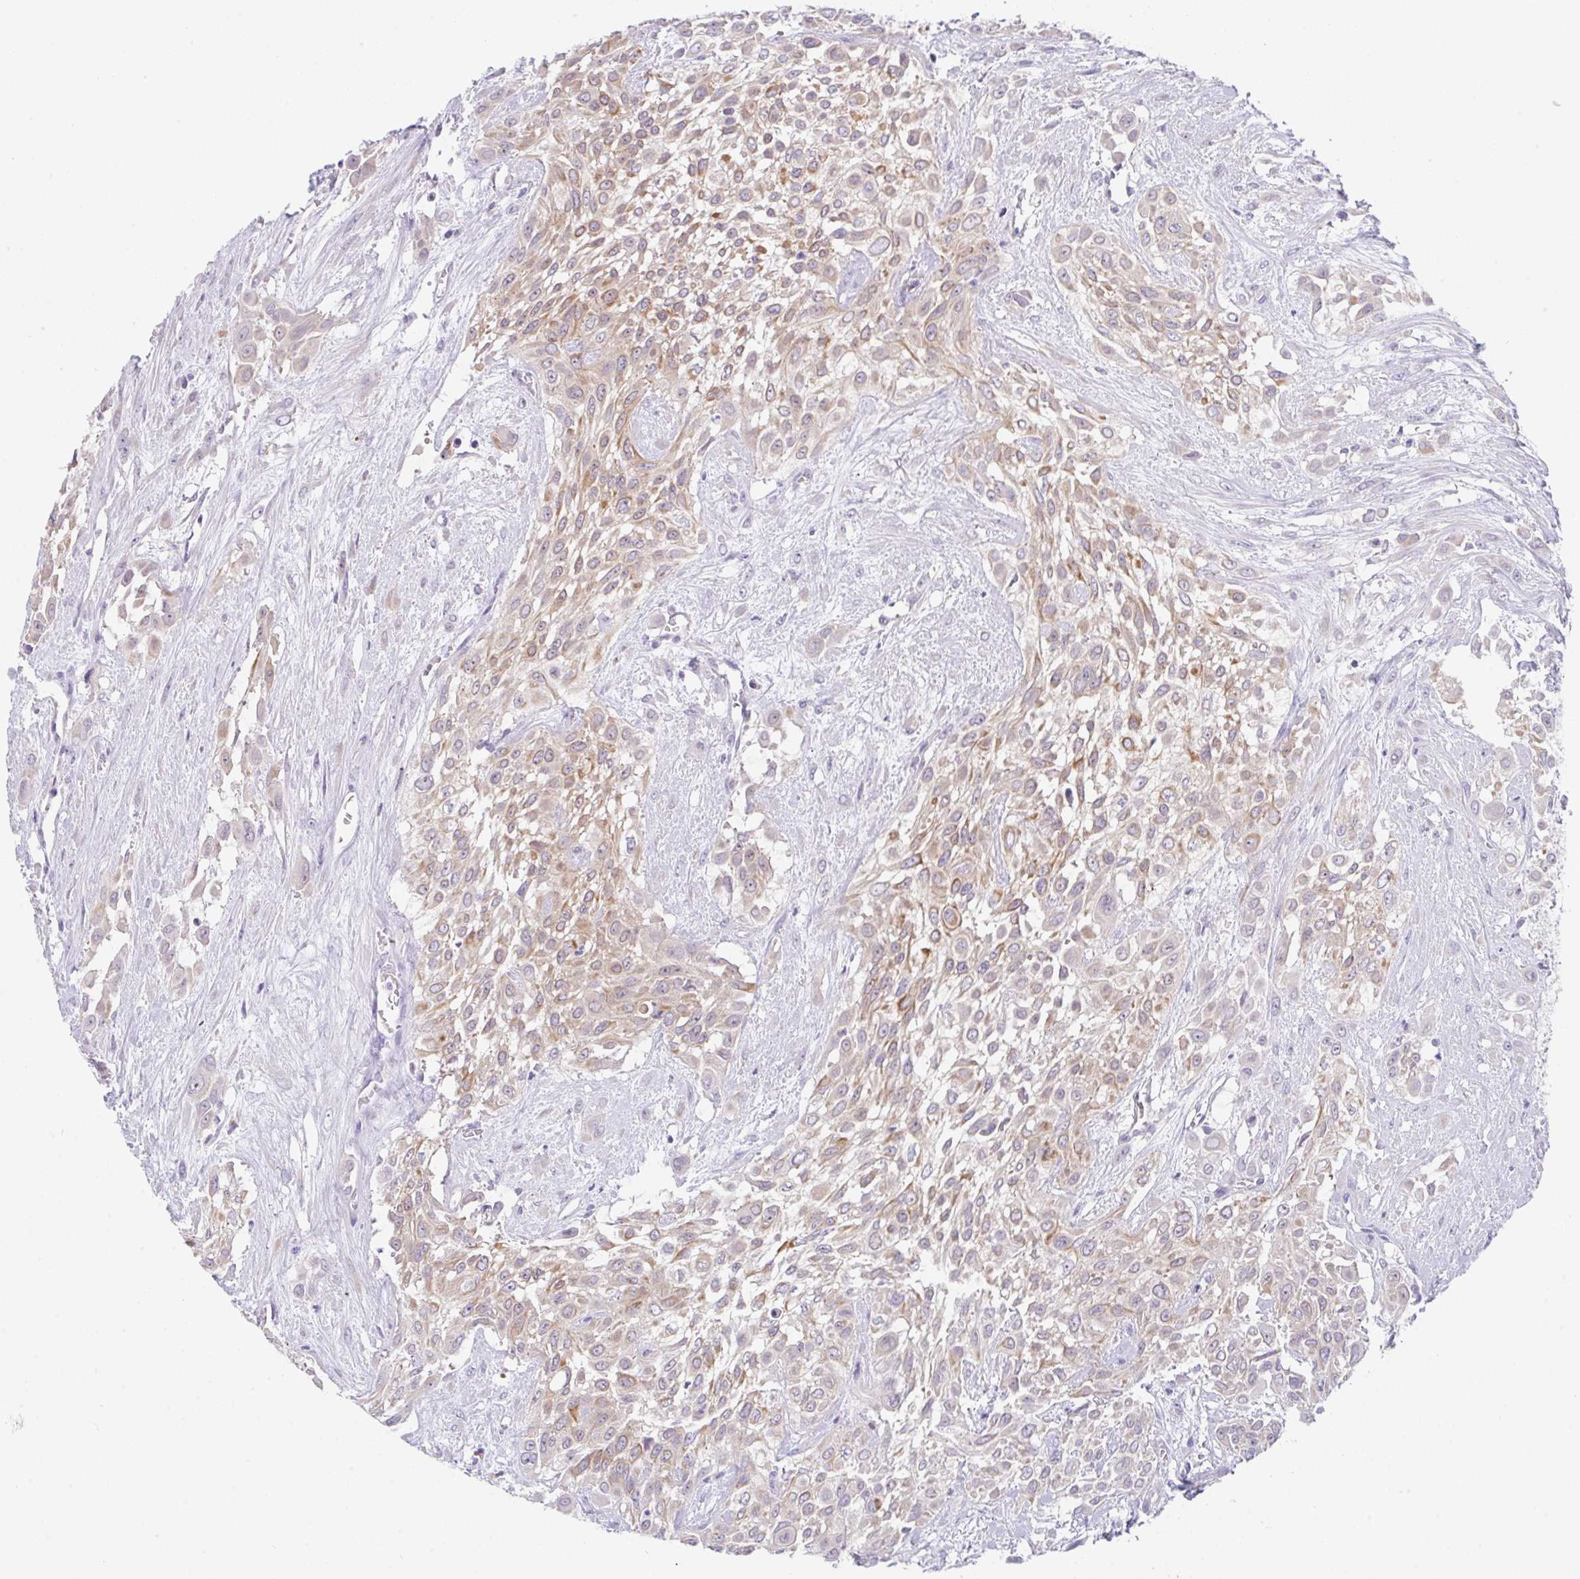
{"staining": {"intensity": "moderate", "quantity": "<25%", "location": "cytoplasmic/membranous"}, "tissue": "urothelial cancer", "cell_type": "Tumor cells", "image_type": "cancer", "snomed": [{"axis": "morphology", "description": "Urothelial carcinoma, High grade"}, {"axis": "topography", "description": "Urinary bladder"}], "caption": "Moderate cytoplasmic/membranous expression is identified in approximately <25% of tumor cells in high-grade urothelial carcinoma.", "gene": "TRAF4", "patient": {"sex": "male", "age": 57}}